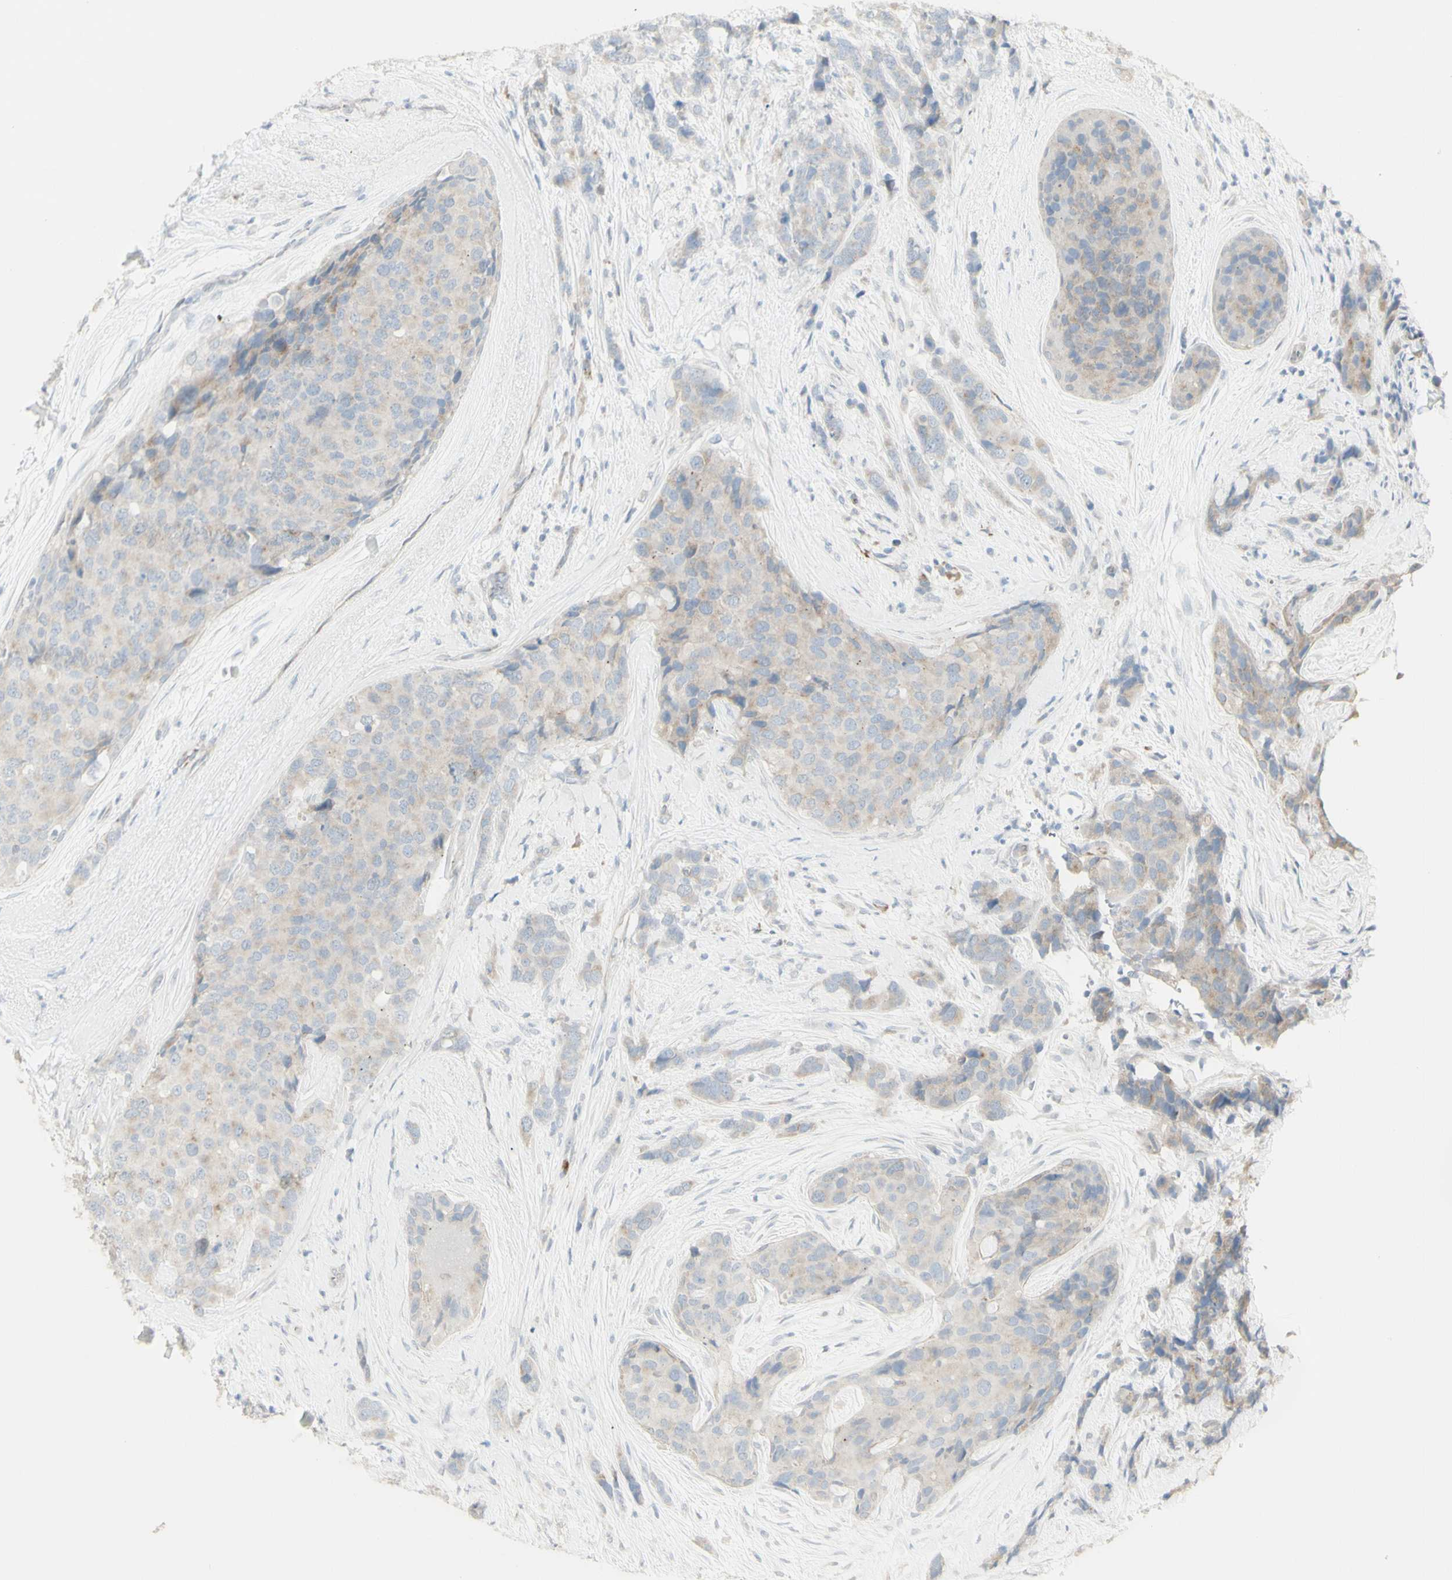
{"staining": {"intensity": "weak", "quantity": "25%-75%", "location": "cytoplasmic/membranous"}, "tissue": "breast cancer", "cell_type": "Tumor cells", "image_type": "cancer", "snomed": [{"axis": "morphology", "description": "Lobular carcinoma"}, {"axis": "topography", "description": "Breast"}], "caption": "Human breast cancer stained with a brown dye exhibits weak cytoplasmic/membranous positive staining in about 25%-75% of tumor cells.", "gene": "NDST4", "patient": {"sex": "female", "age": 59}}